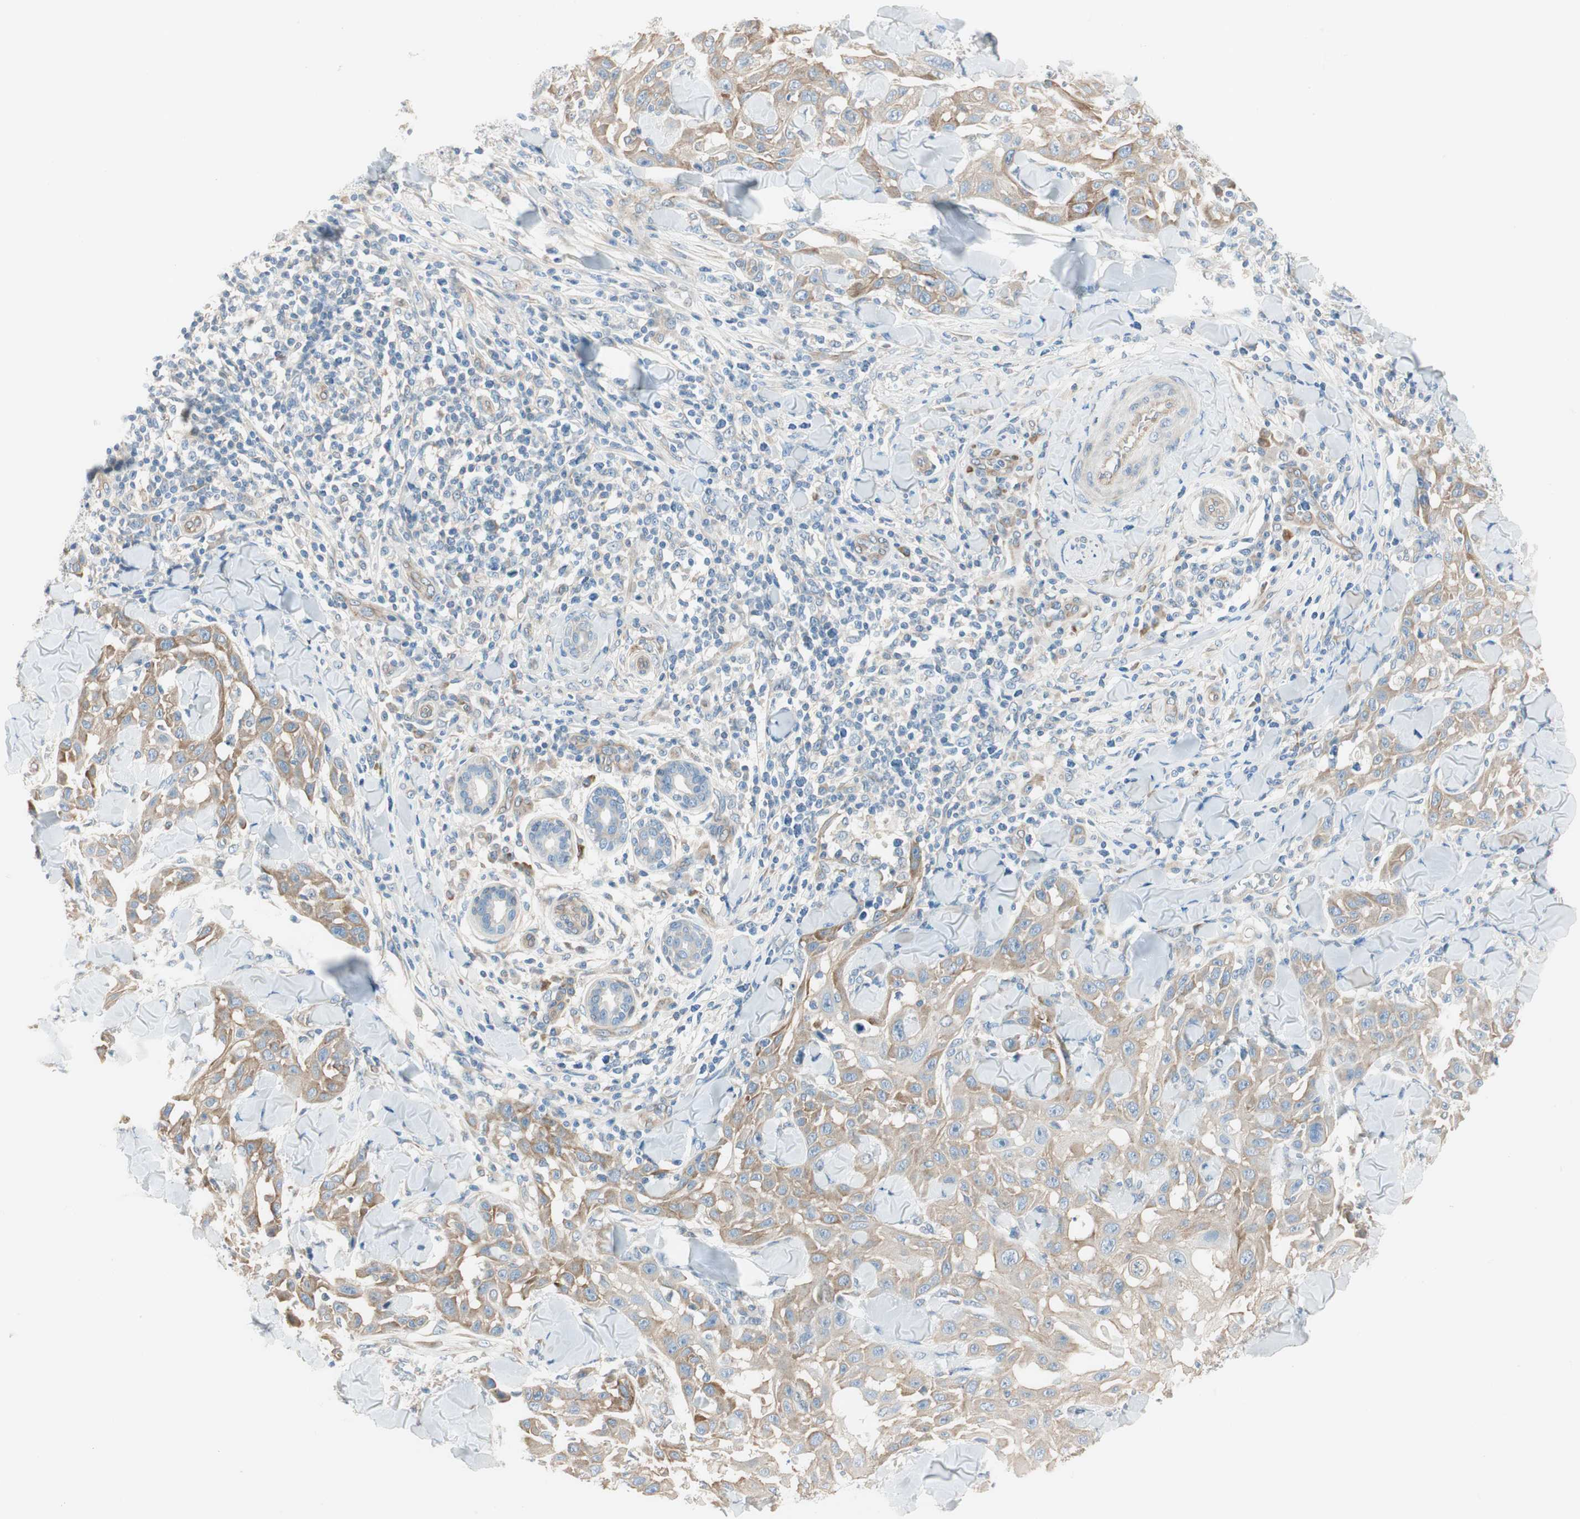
{"staining": {"intensity": "weak", "quantity": ">75%", "location": "cytoplasmic/membranous"}, "tissue": "skin cancer", "cell_type": "Tumor cells", "image_type": "cancer", "snomed": [{"axis": "morphology", "description": "Squamous cell carcinoma, NOS"}, {"axis": "topography", "description": "Skin"}], "caption": "Tumor cells display weak cytoplasmic/membranous expression in about >75% of cells in skin cancer (squamous cell carcinoma).", "gene": "CDK3", "patient": {"sex": "male", "age": 24}}